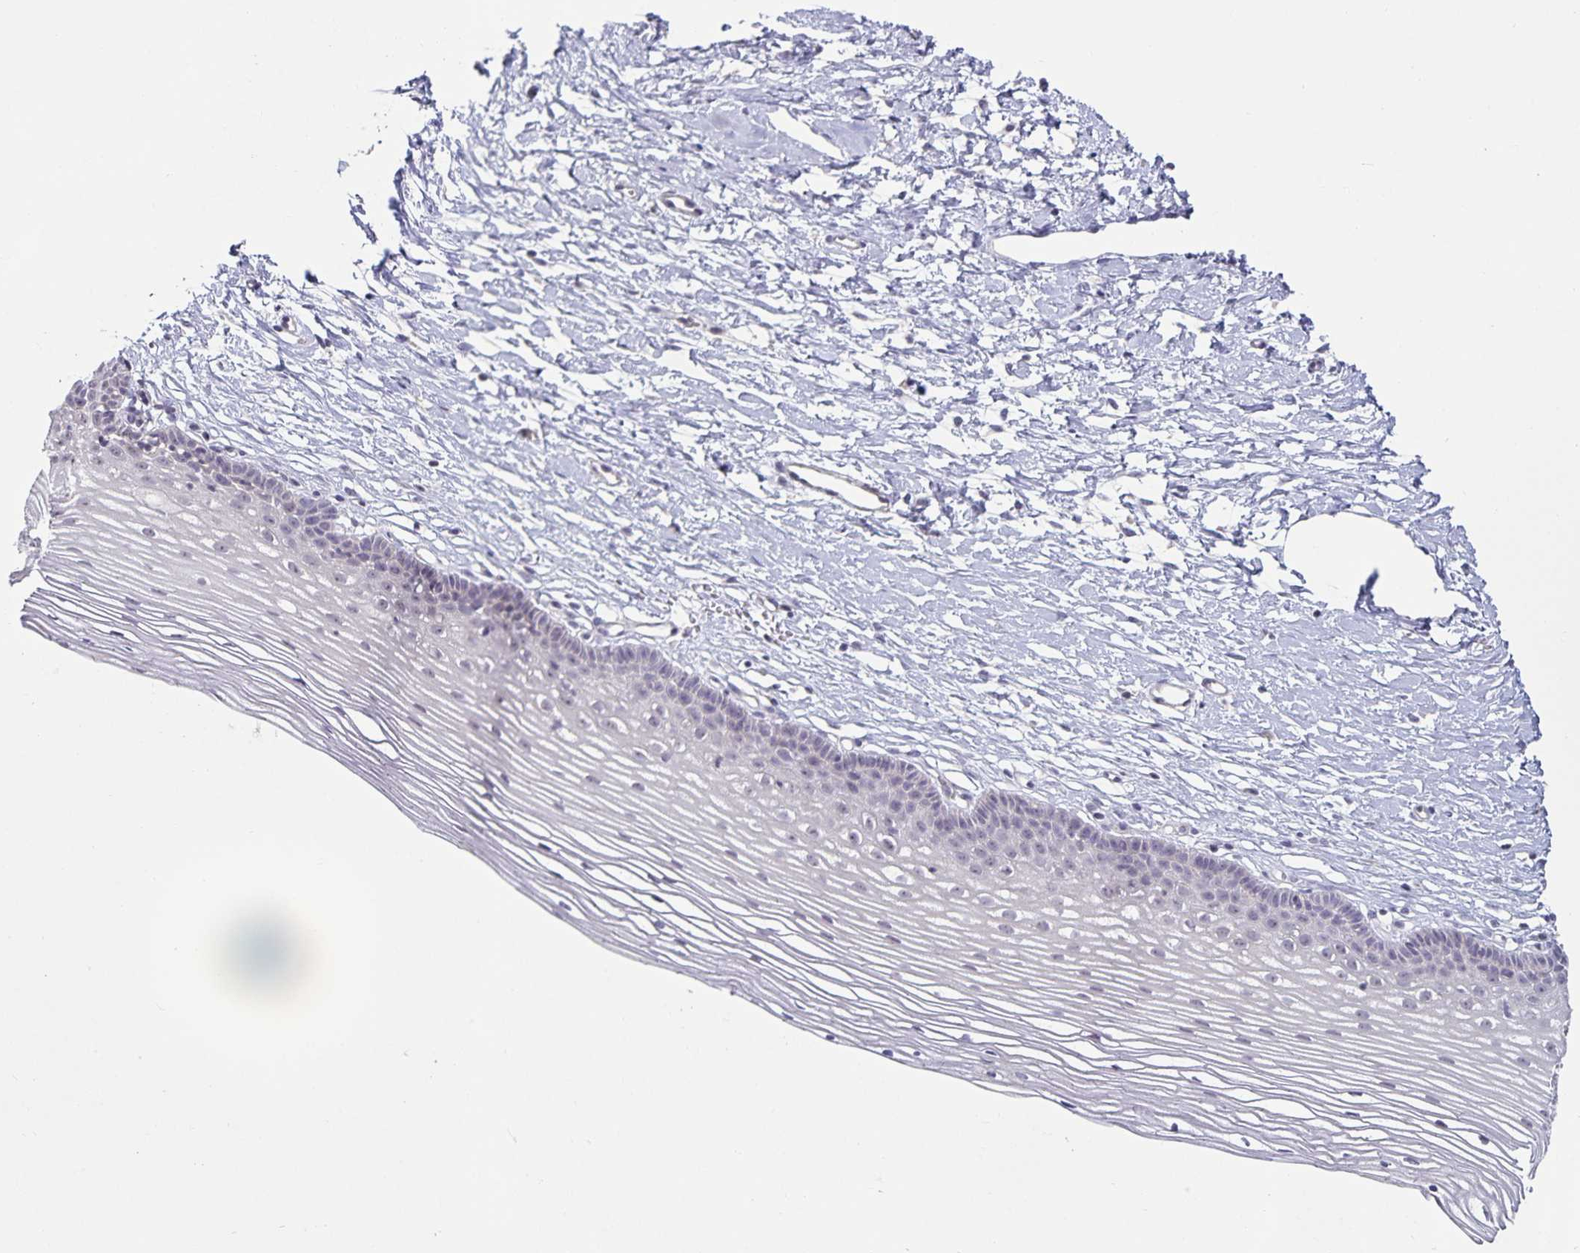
{"staining": {"intensity": "negative", "quantity": "none", "location": "none"}, "tissue": "cervix", "cell_type": "Glandular cells", "image_type": "normal", "snomed": [{"axis": "morphology", "description": "Normal tissue, NOS"}, {"axis": "topography", "description": "Cervix"}], "caption": "Glandular cells are negative for protein expression in normal human cervix. (Immunohistochemistry (ihc), brightfield microscopy, high magnification).", "gene": "DNAH9", "patient": {"sex": "female", "age": 40}}